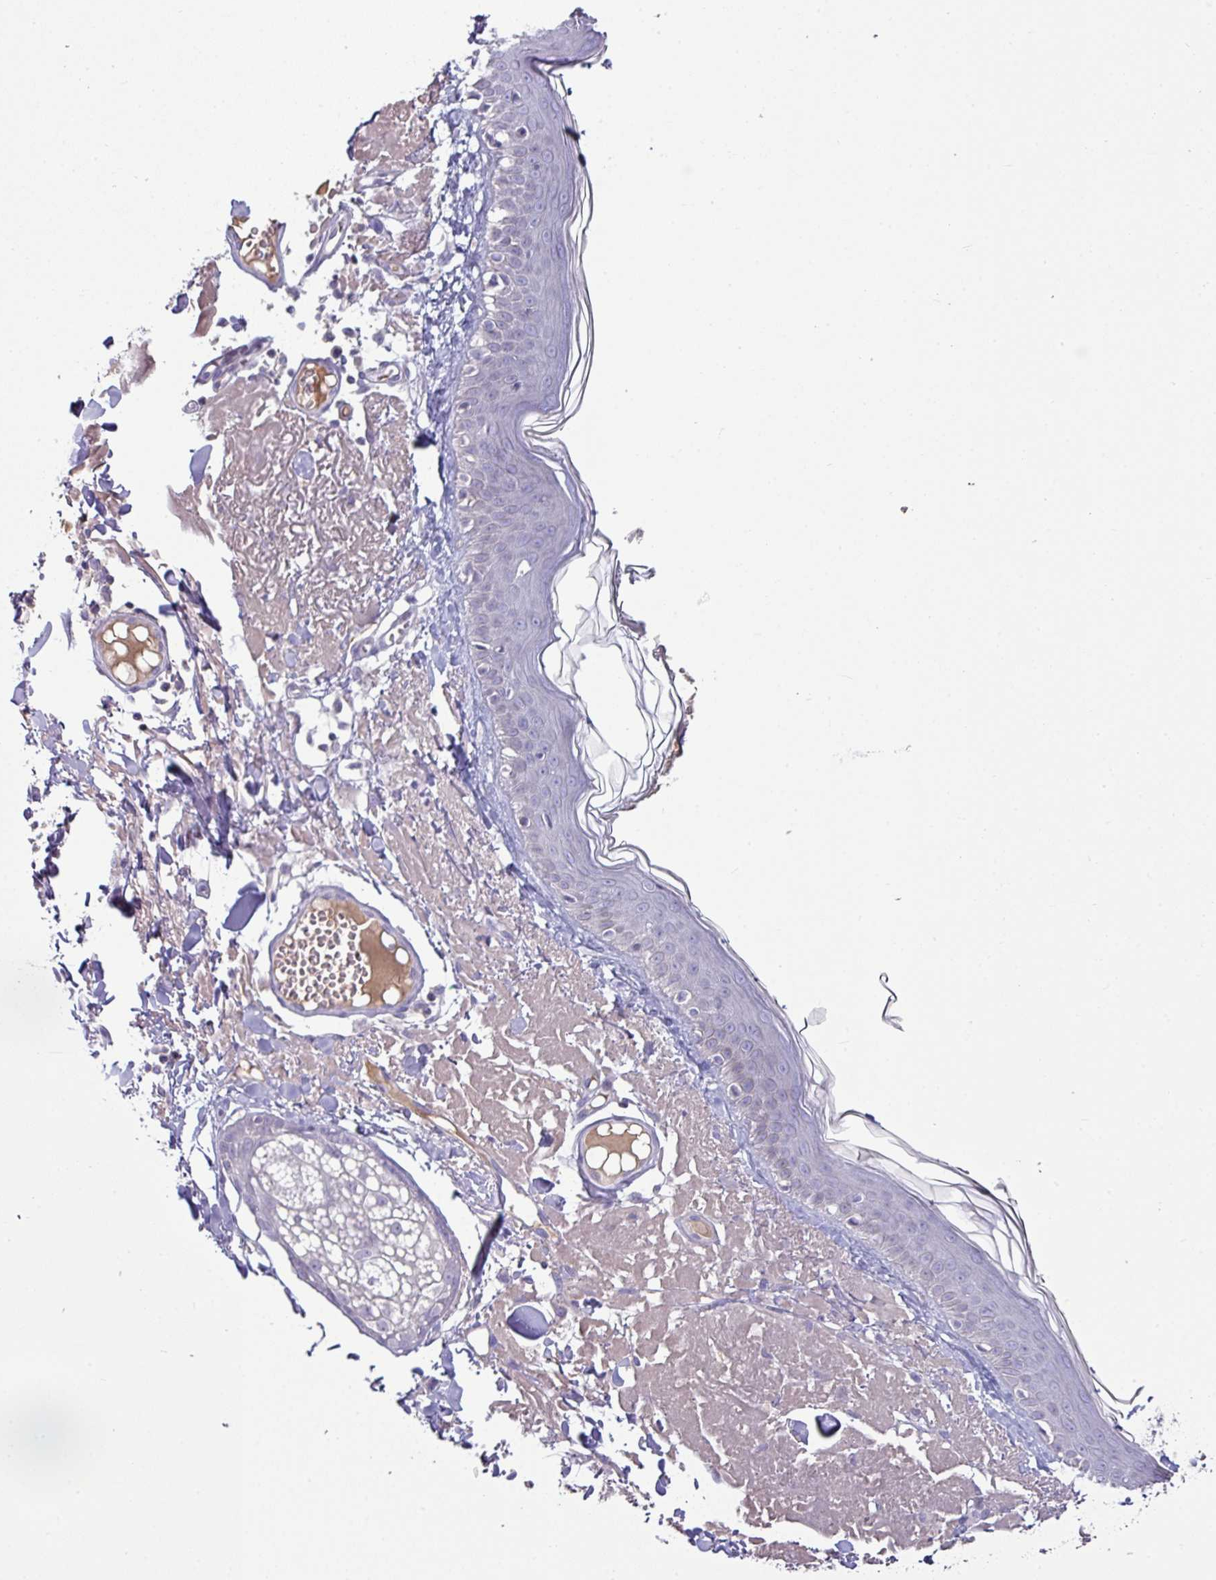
{"staining": {"intensity": "negative", "quantity": "none", "location": "none"}, "tissue": "skin", "cell_type": "Fibroblasts", "image_type": "normal", "snomed": [{"axis": "morphology", "description": "Normal tissue, NOS"}, {"axis": "morphology", "description": "Malignant melanoma, NOS"}, {"axis": "topography", "description": "Skin"}], "caption": "Immunohistochemistry (IHC) micrograph of normal human skin stained for a protein (brown), which shows no positivity in fibroblasts.", "gene": "SLAMF6", "patient": {"sex": "male", "age": 80}}